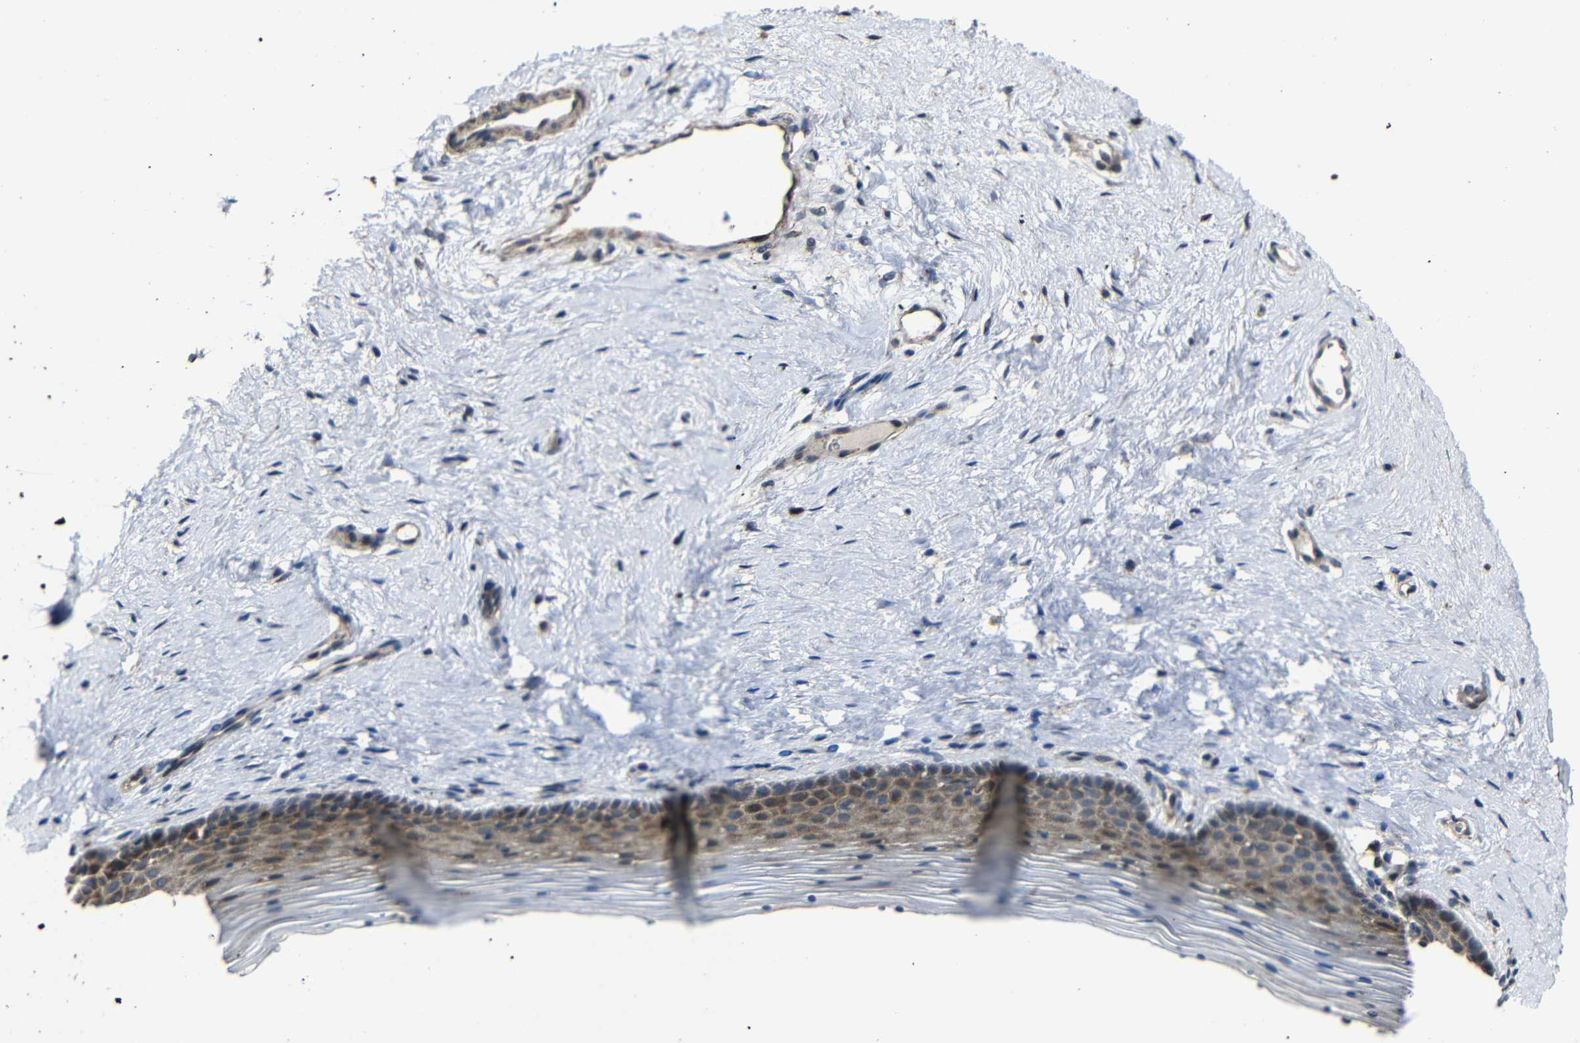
{"staining": {"intensity": "strong", "quantity": "25%-75%", "location": "cytoplasmic/membranous,nuclear"}, "tissue": "vagina", "cell_type": "Squamous epithelial cells", "image_type": "normal", "snomed": [{"axis": "morphology", "description": "Normal tissue, NOS"}, {"axis": "topography", "description": "Vagina"}], "caption": "High-power microscopy captured an immunohistochemistry (IHC) micrograph of benign vagina, revealing strong cytoplasmic/membranous,nuclear staining in approximately 25%-75% of squamous epithelial cells. (Brightfield microscopy of DAB IHC at high magnification).", "gene": "SNN", "patient": {"sex": "female", "age": 32}}